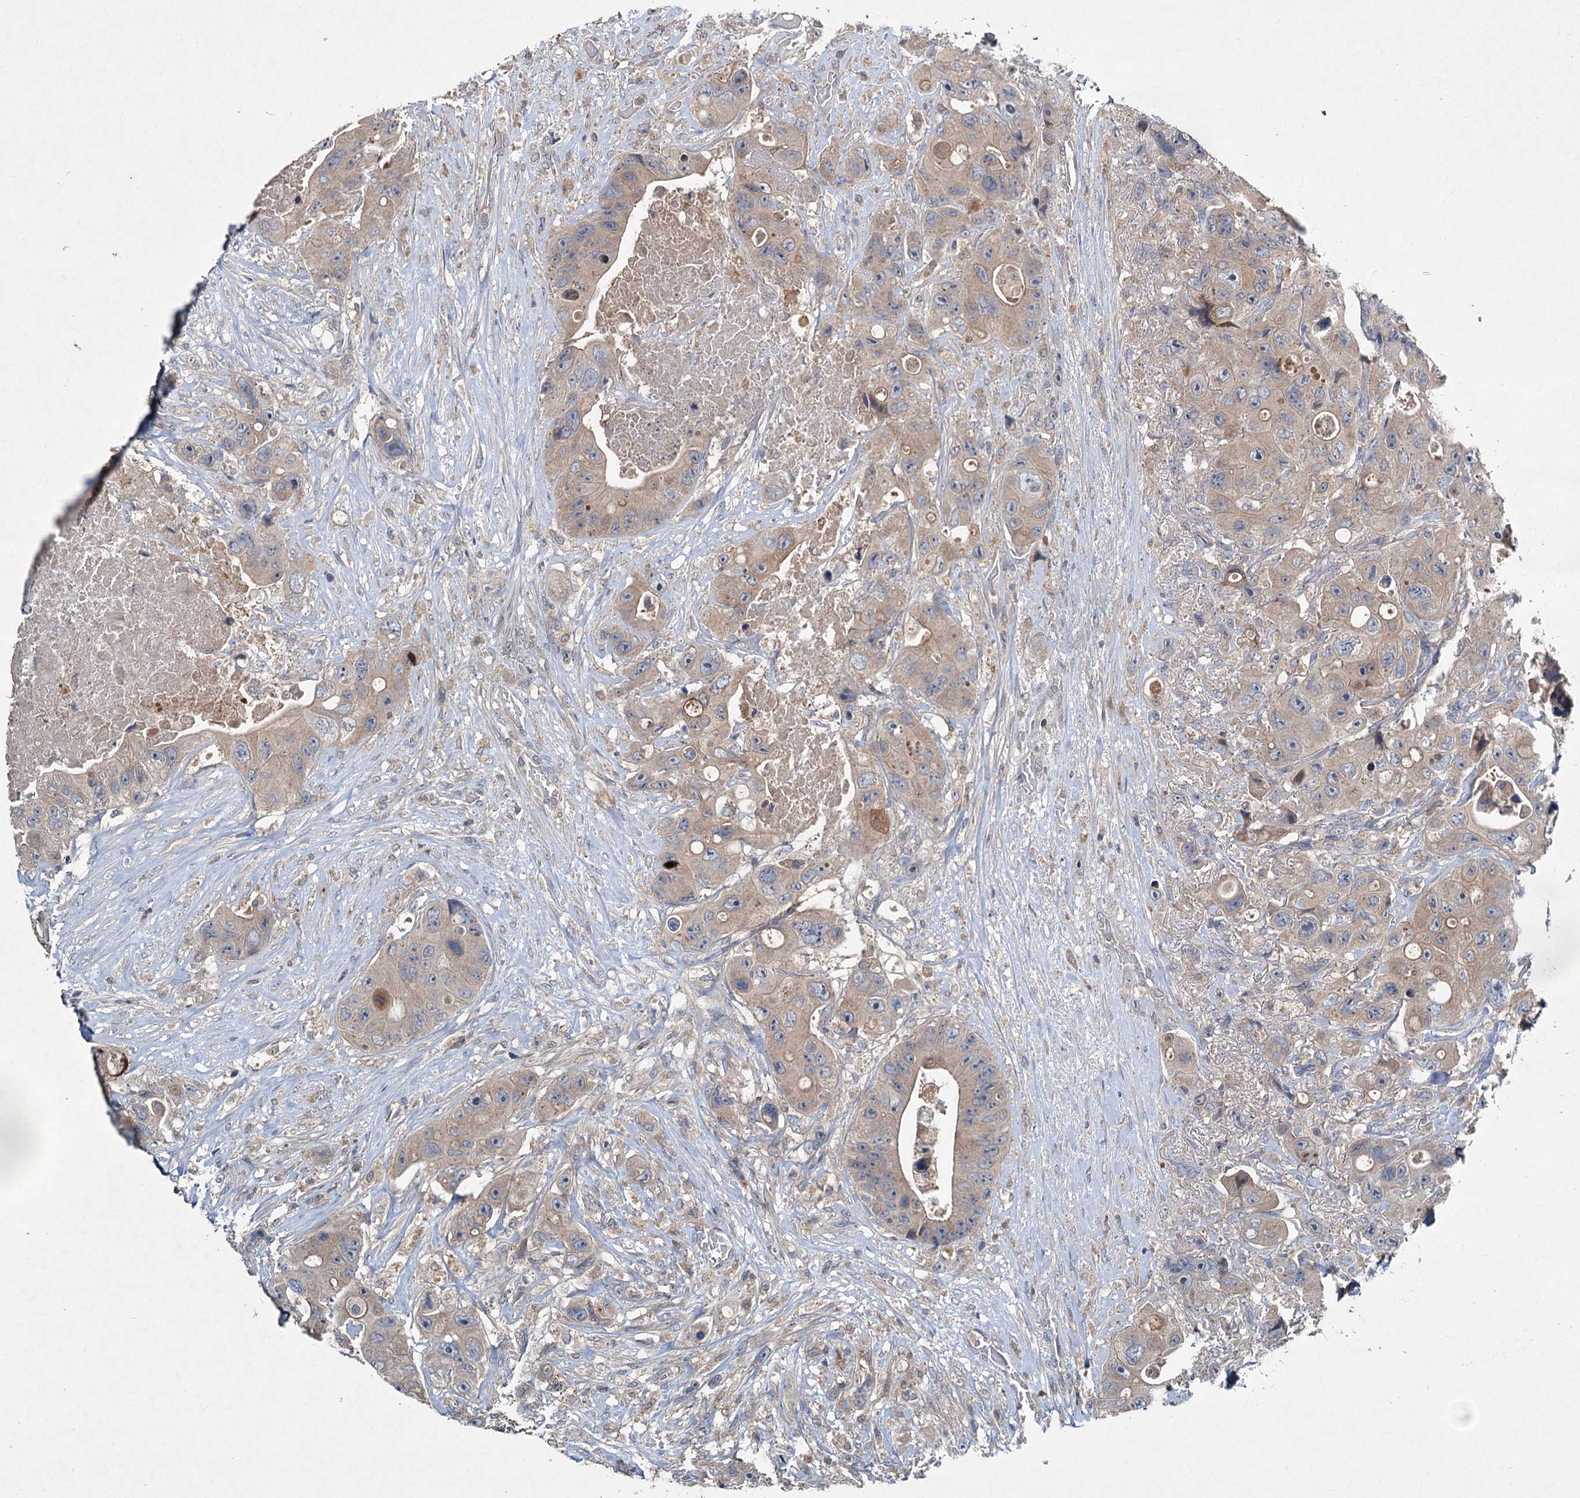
{"staining": {"intensity": "weak", "quantity": ">75%", "location": "cytoplasmic/membranous"}, "tissue": "colorectal cancer", "cell_type": "Tumor cells", "image_type": "cancer", "snomed": [{"axis": "morphology", "description": "Adenocarcinoma, NOS"}, {"axis": "topography", "description": "Colon"}], "caption": "Immunohistochemistry (DAB (3,3'-diaminobenzidine)) staining of colorectal cancer (adenocarcinoma) reveals weak cytoplasmic/membranous protein expression in about >75% of tumor cells.", "gene": "TAPBPL", "patient": {"sex": "female", "age": 46}}